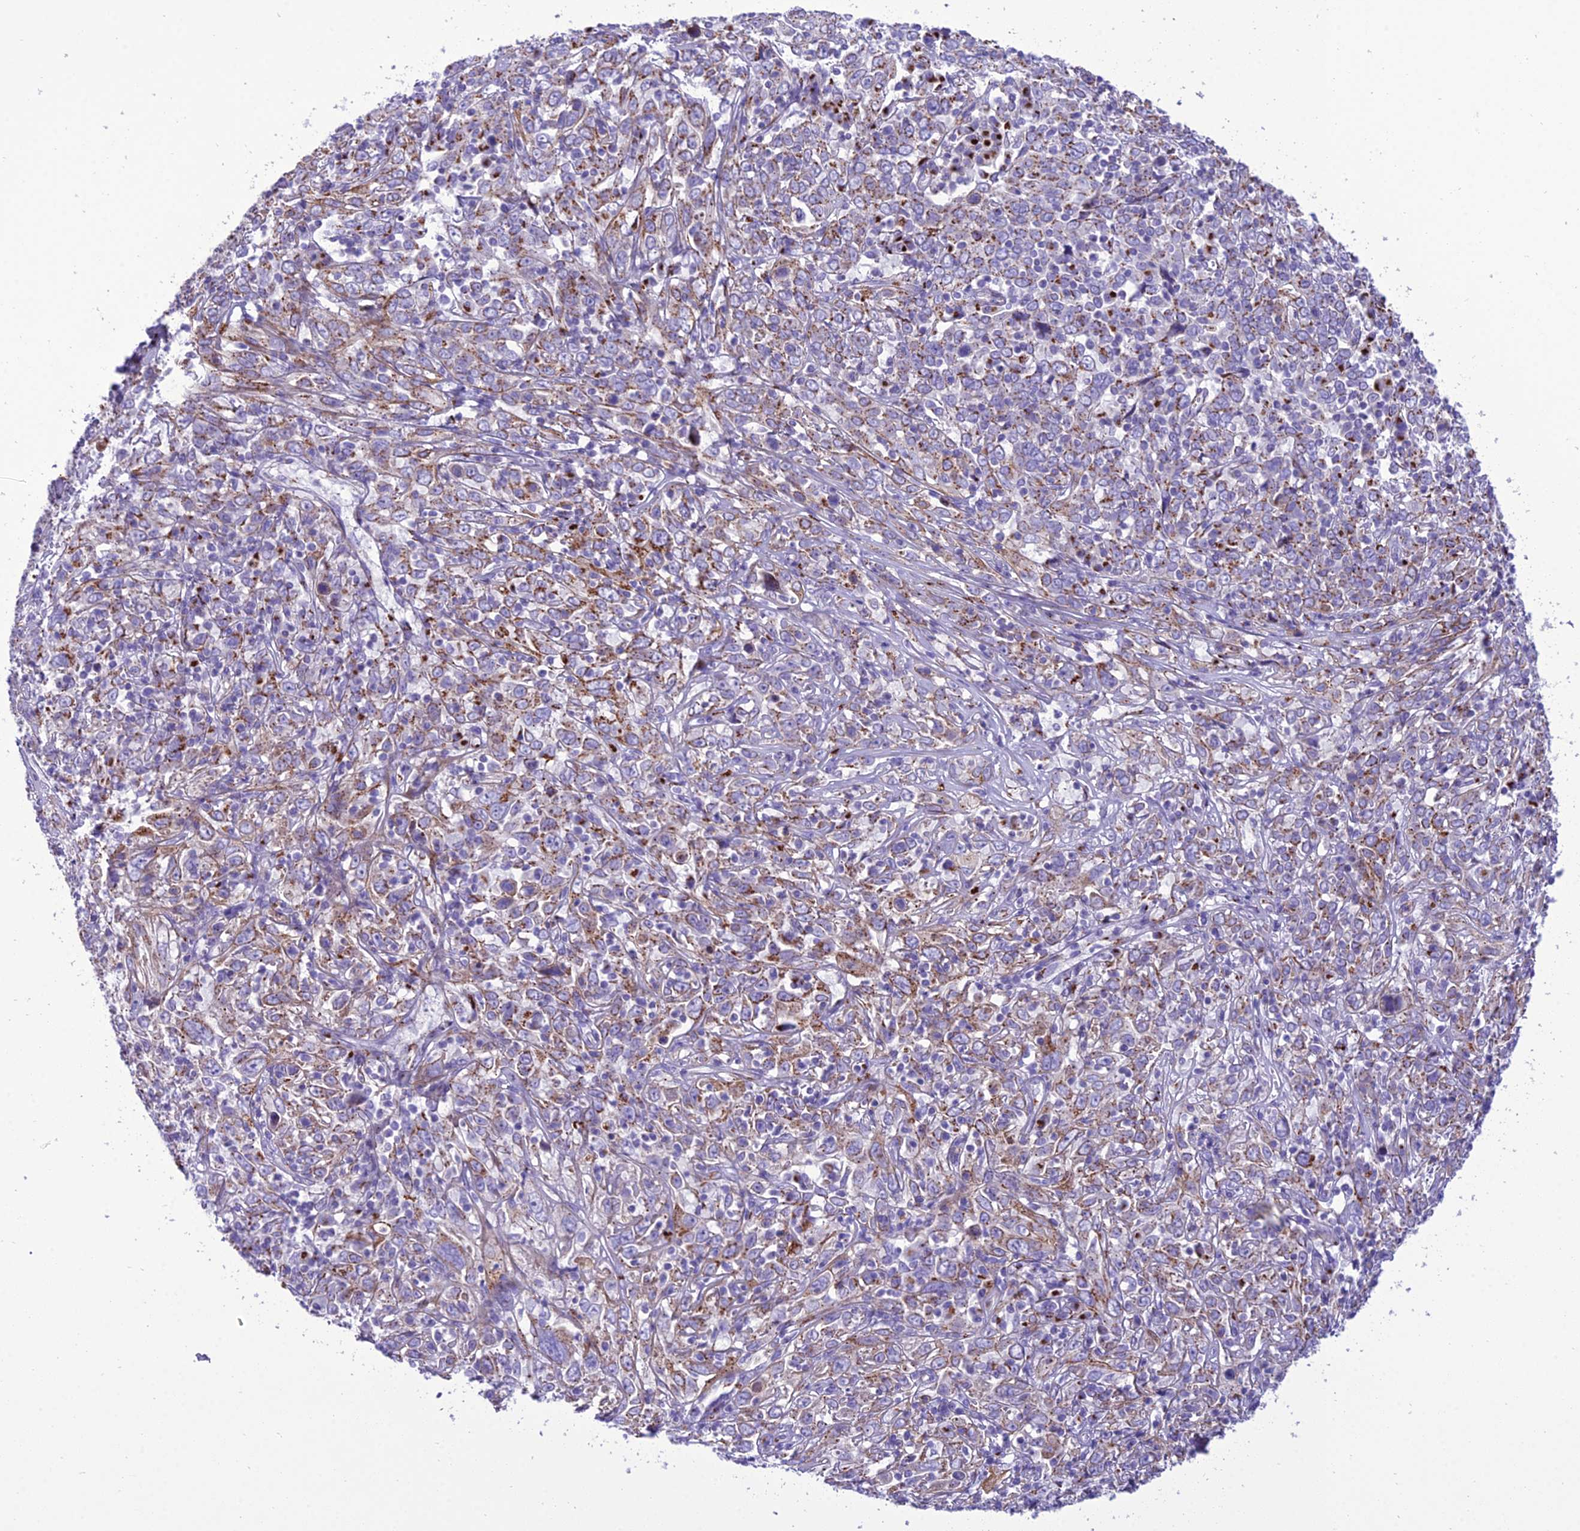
{"staining": {"intensity": "moderate", "quantity": "25%-75%", "location": "cytoplasmic/membranous"}, "tissue": "cervical cancer", "cell_type": "Tumor cells", "image_type": "cancer", "snomed": [{"axis": "morphology", "description": "Squamous cell carcinoma, NOS"}, {"axis": "topography", "description": "Cervix"}], "caption": "Protein staining of squamous cell carcinoma (cervical) tissue displays moderate cytoplasmic/membranous expression in approximately 25%-75% of tumor cells.", "gene": "GOLM2", "patient": {"sex": "female", "age": 46}}